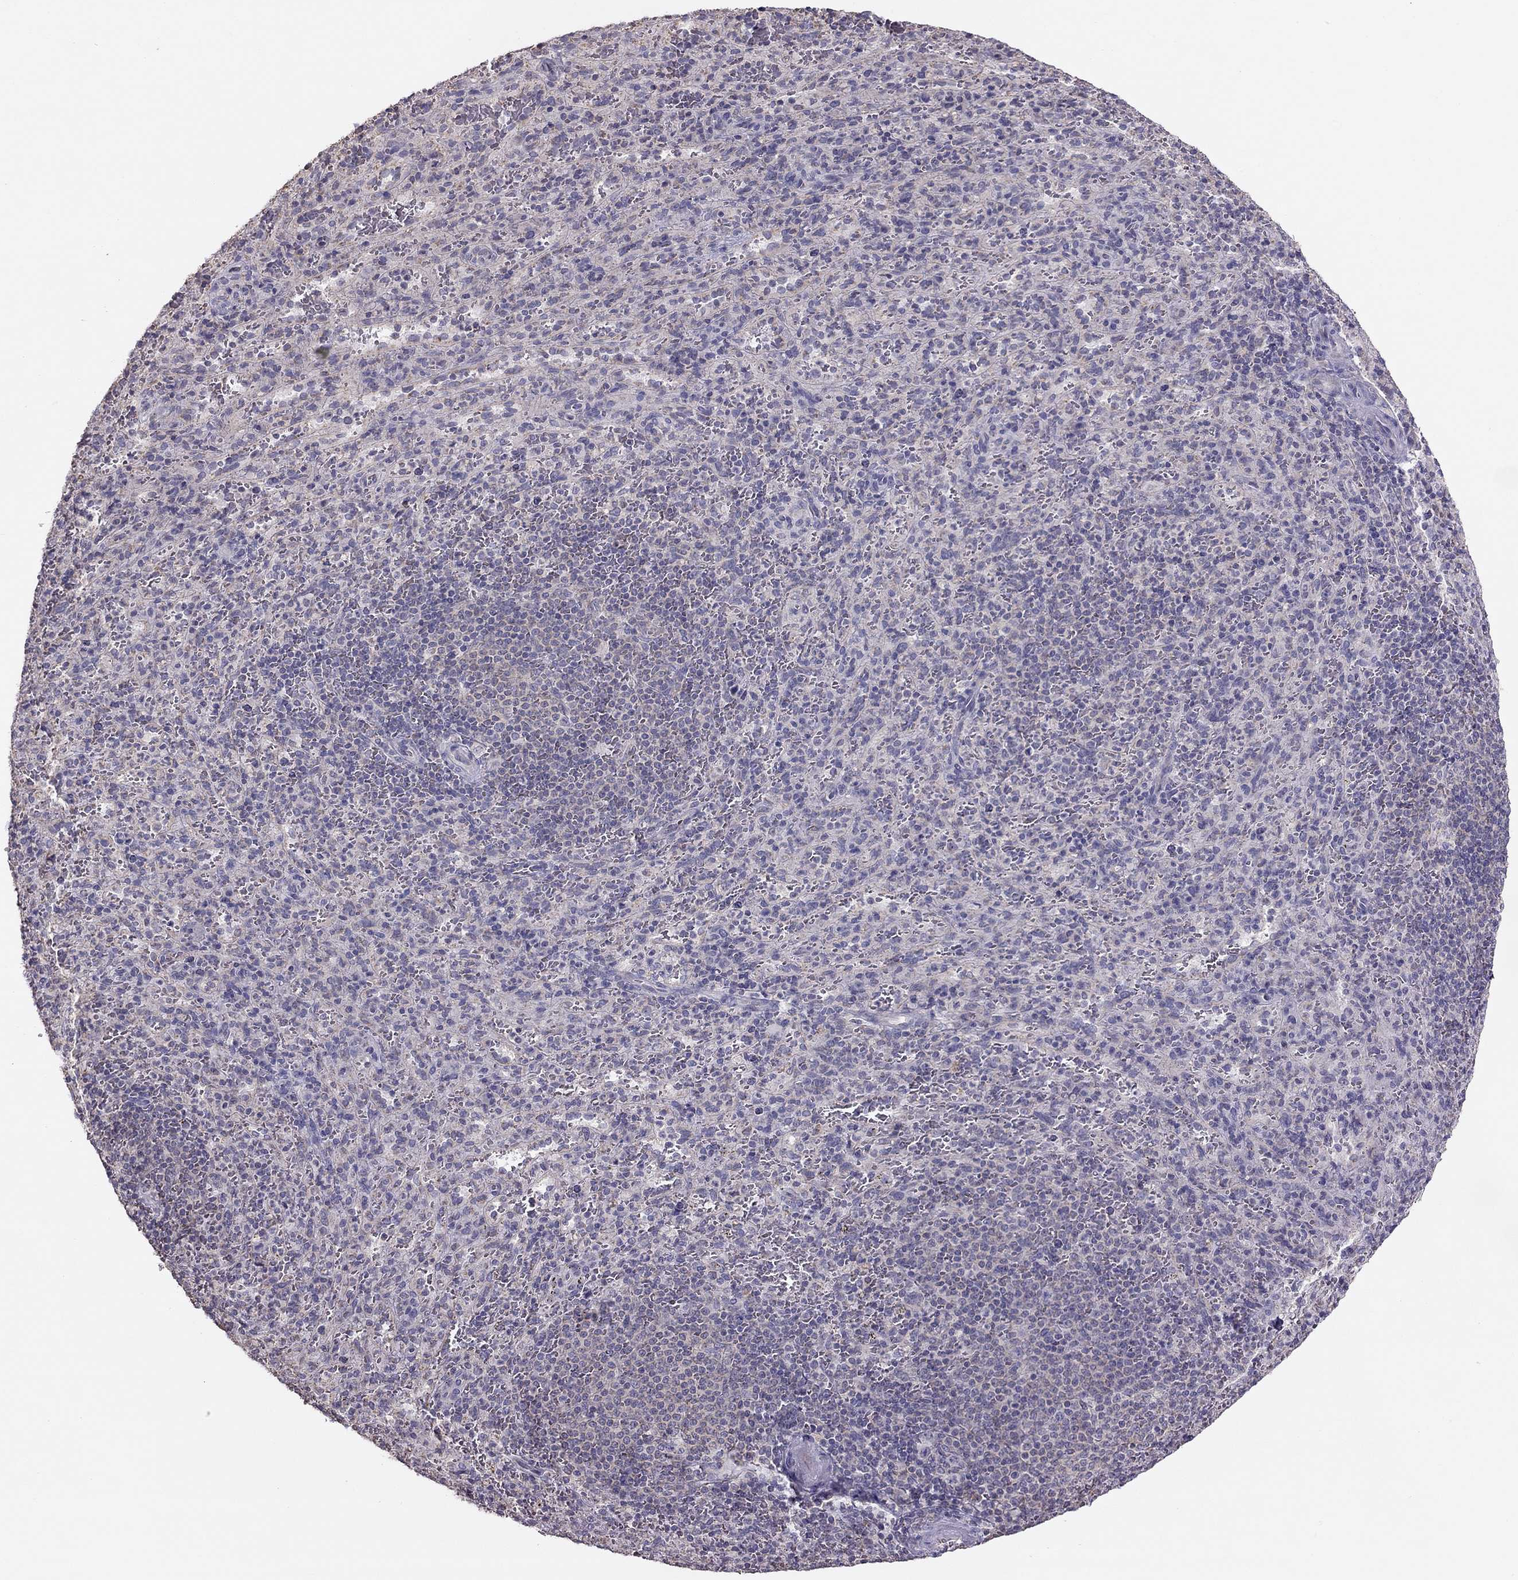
{"staining": {"intensity": "negative", "quantity": "none", "location": "none"}, "tissue": "spleen", "cell_type": "Cells in red pulp", "image_type": "normal", "snomed": [{"axis": "morphology", "description": "Normal tissue, NOS"}, {"axis": "topography", "description": "Spleen"}], "caption": "Immunohistochemical staining of benign spleen reveals no significant positivity in cells in red pulp.", "gene": "LRIT3", "patient": {"sex": "male", "age": 57}}